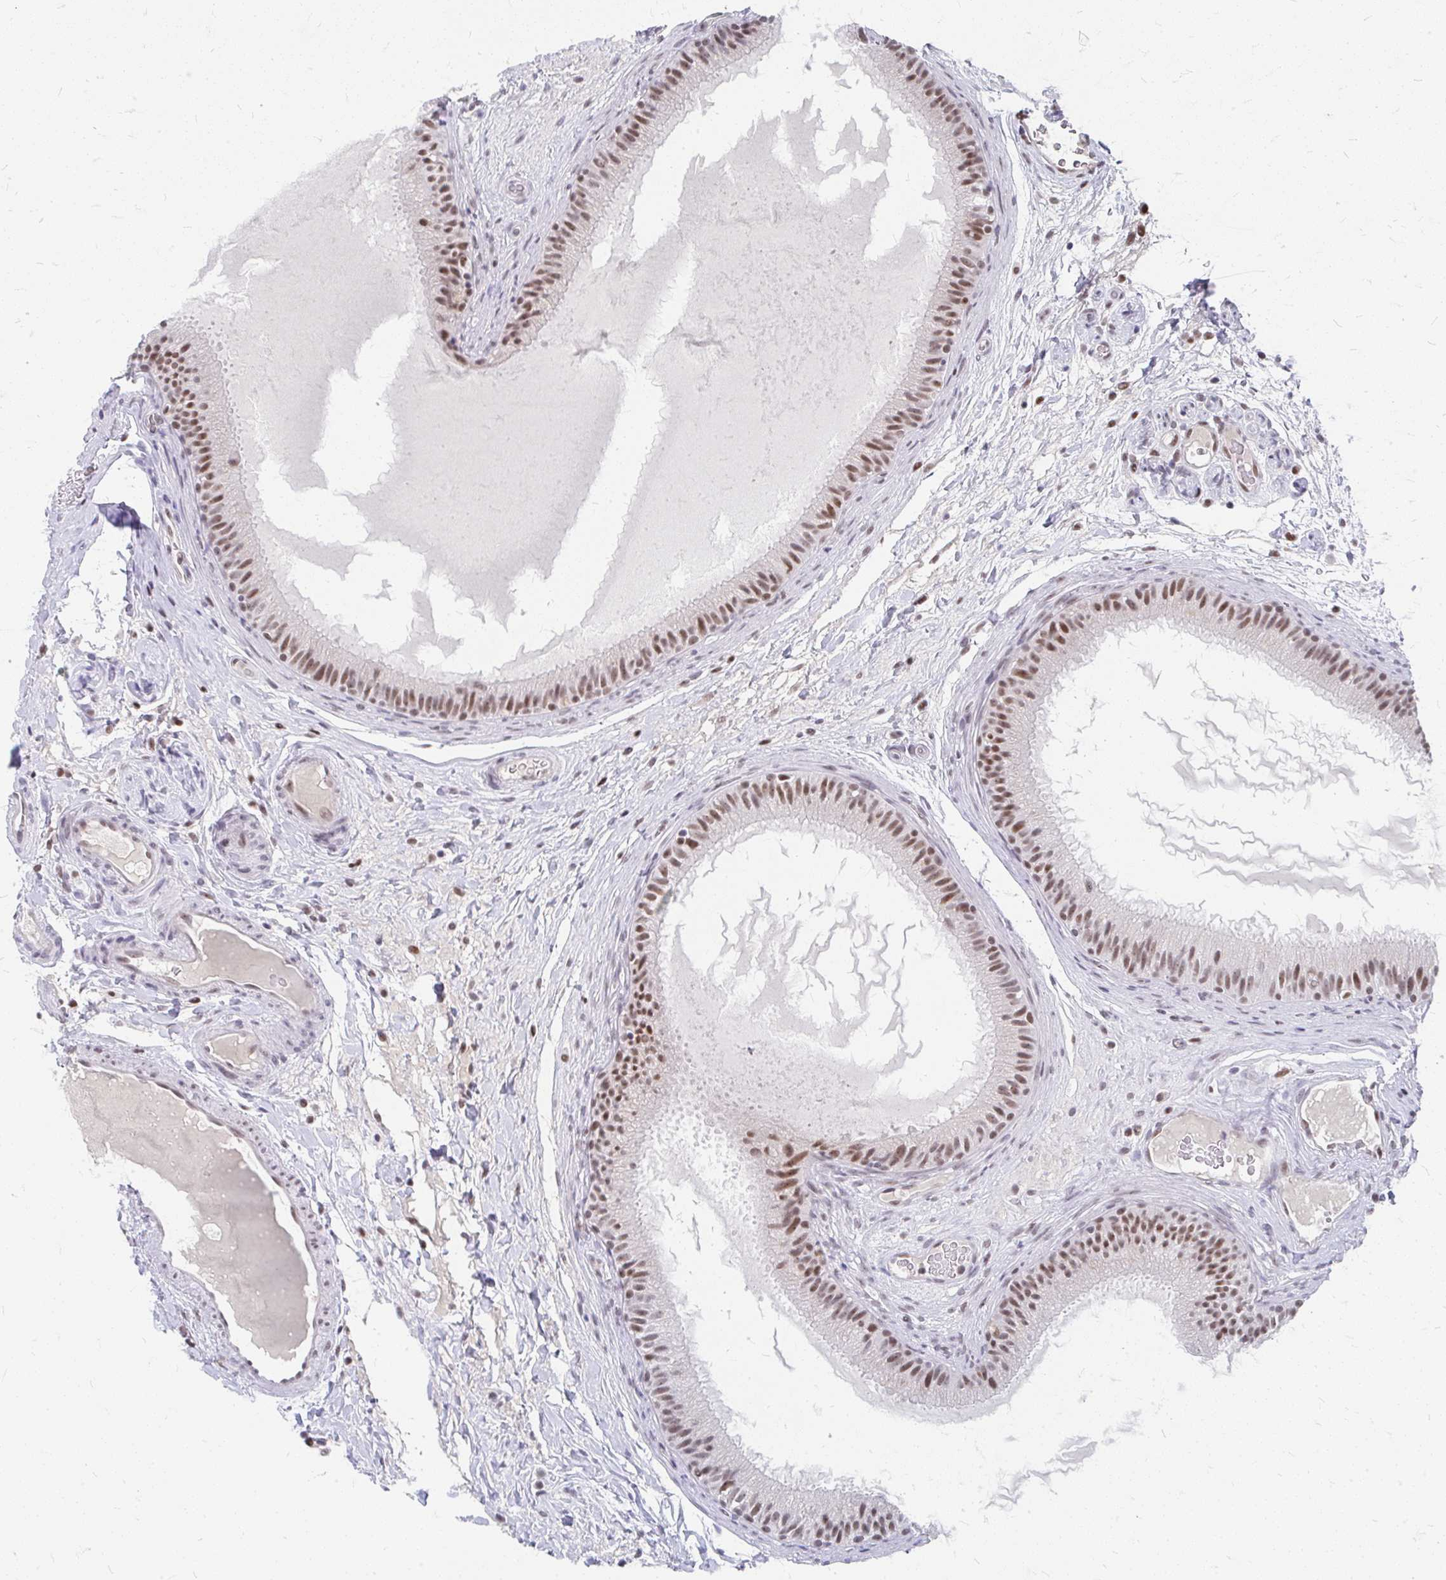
{"staining": {"intensity": "moderate", "quantity": ">75%", "location": "nuclear"}, "tissue": "epididymis", "cell_type": "Glandular cells", "image_type": "normal", "snomed": [{"axis": "morphology", "description": "Normal tissue, NOS"}, {"axis": "topography", "description": "Epididymis"}], "caption": "DAB (3,3'-diaminobenzidine) immunohistochemical staining of normal epididymis demonstrates moderate nuclear protein positivity in approximately >75% of glandular cells. (DAB (3,3'-diaminobenzidine) IHC, brown staining for protein, blue staining for nuclei).", "gene": "GTF2H1", "patient": {"sex": "male", "age": 23}}